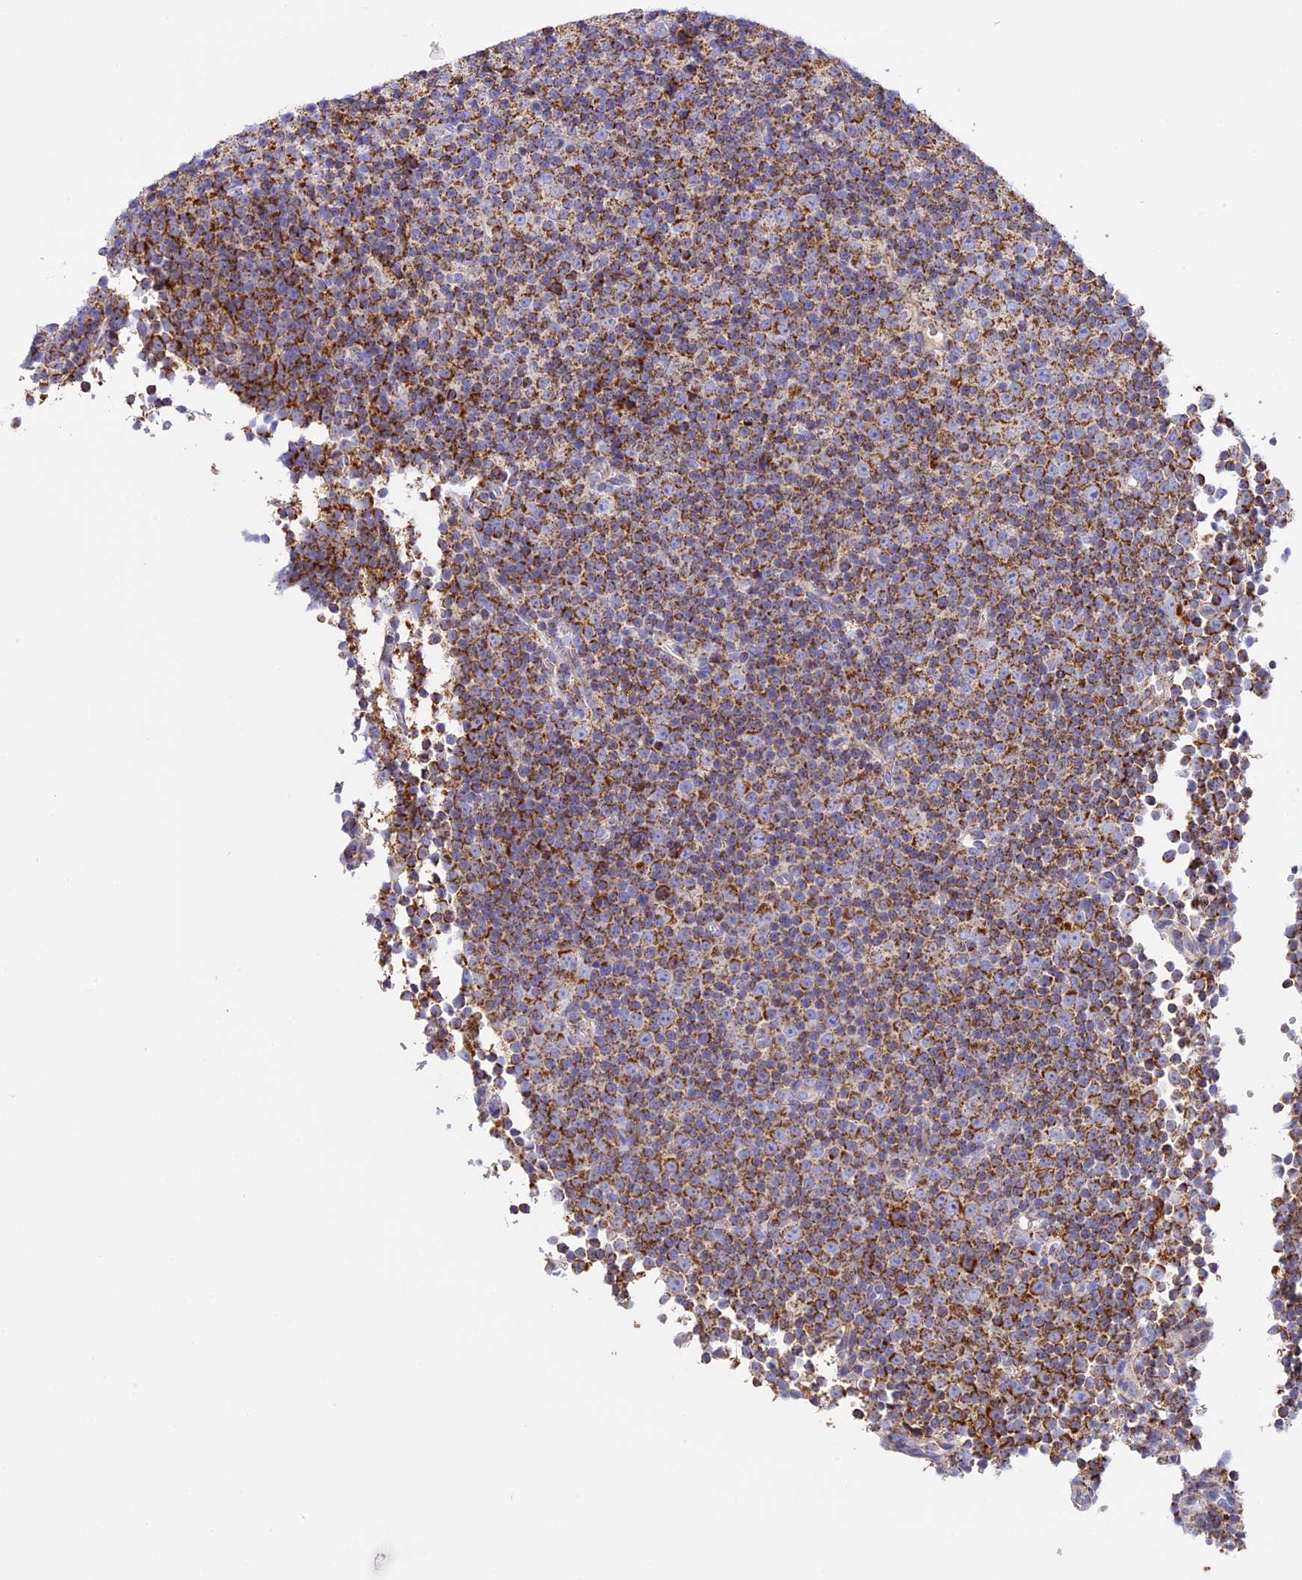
{"staining": {"intensity": "moderate", "quantity": ">75%", "location": "cytoplasmic/membranous"}, "tissue": "lymphoma", "cell_type": "Tumor cells", "image_type": "cancer", "snomed": [{"axis": "morphology", "description": "Malignant lymphoma, non-Hodgkin's type, Low grade"}, {"axis": "topography", "description": "Lymph node"}], "caption": "Protein positivity by immunohistochemistry (IHC) shows moderate cytoplasmic/membranous staining in about >75% of tumor cells in lymphoma.", "gene": "KCNG1", "patient": {"sex": "female", "age": 67}}